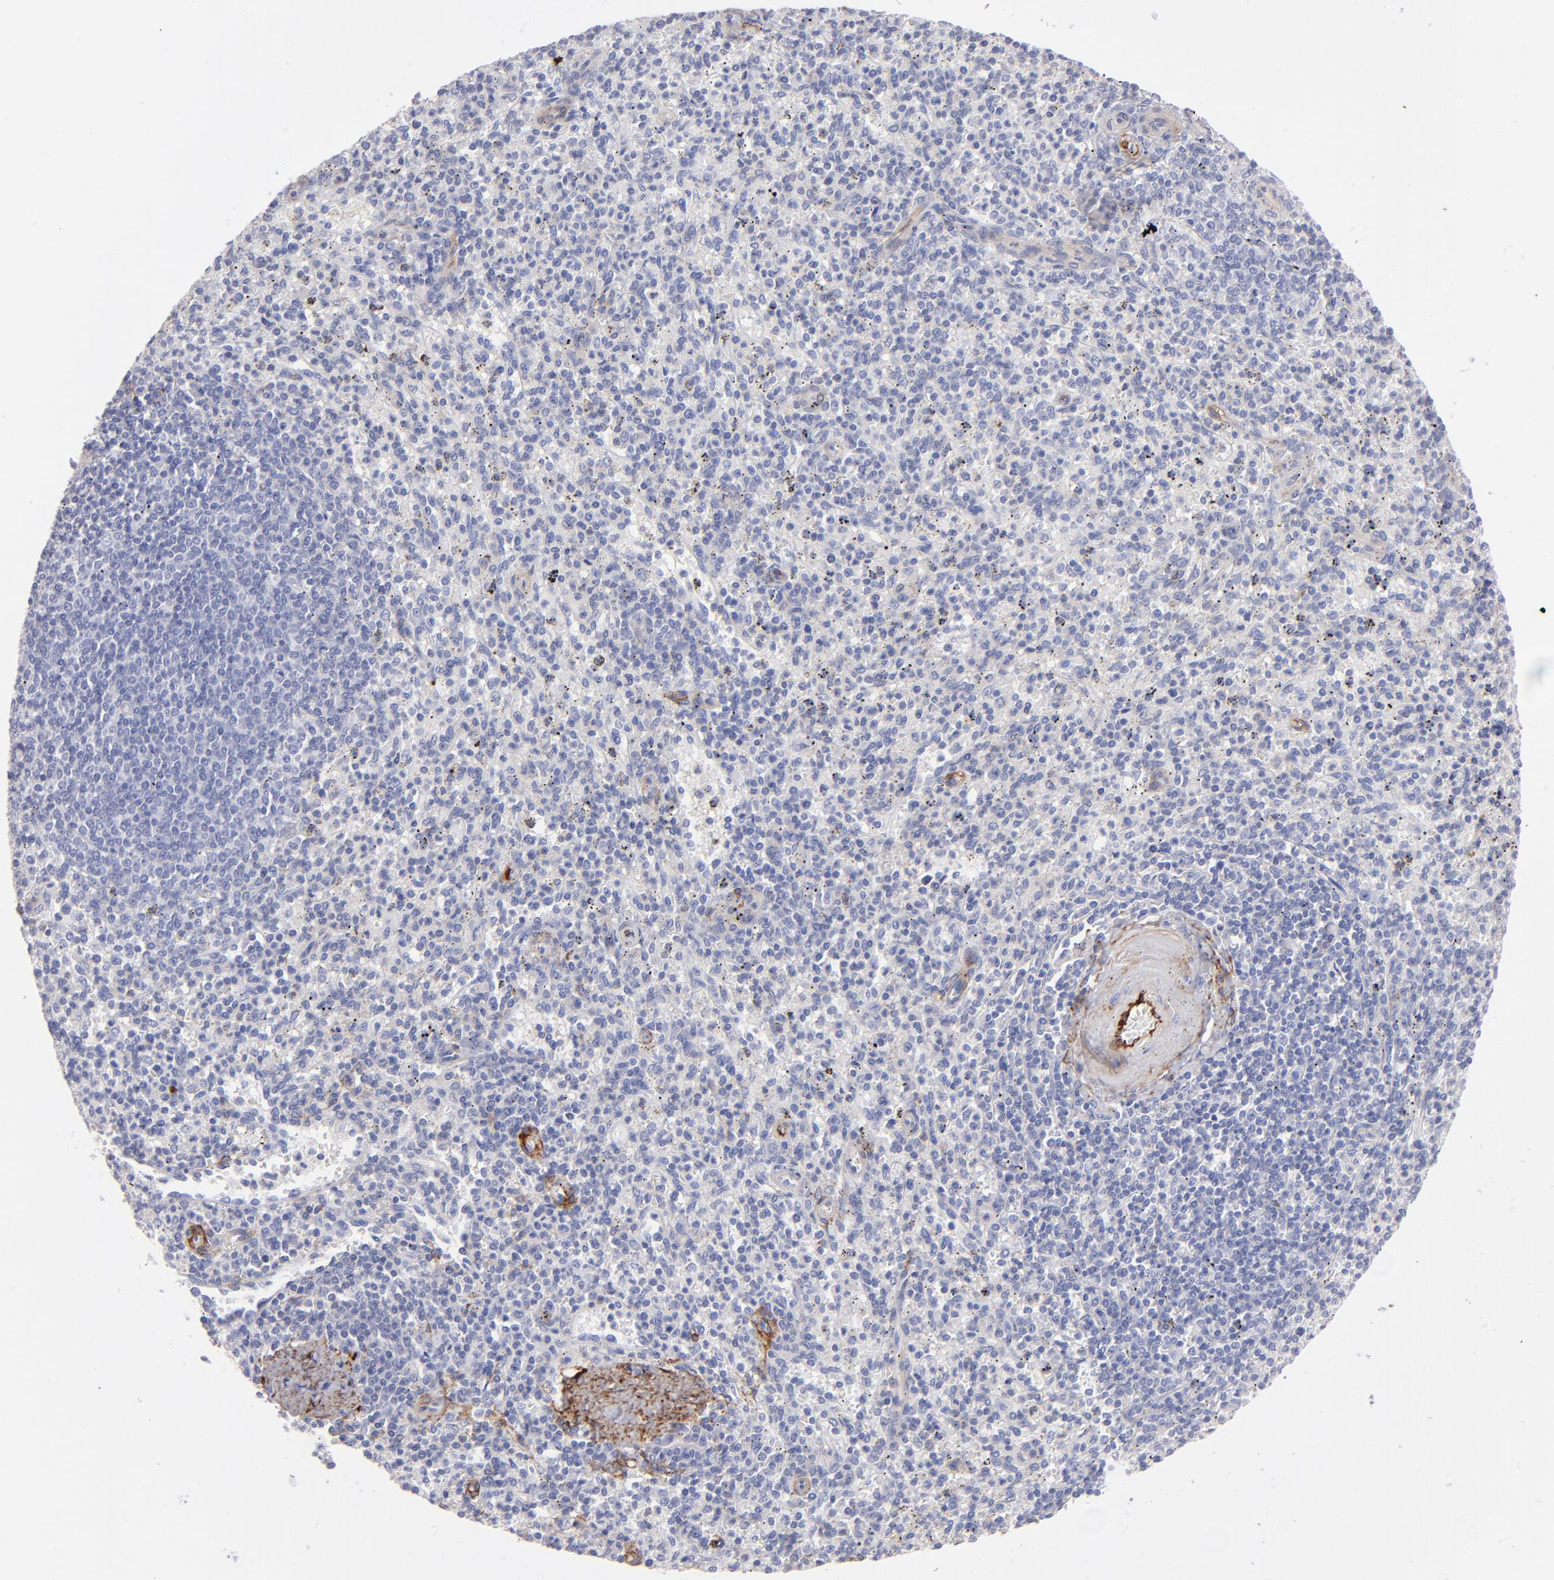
{"staining": {"intensity": "negative", "quantity": "none", "location": "none"}, "tissue": "spleen", "cell_type": "Cells in red pulp", "image_type": "normal", "snomed": [{"axis": "morphology", "description": "Normal tissue, NOS"}, {"axis": "topography", "description": "Spleen"}], "caption": "This is a image of immunohistochemistry (IHC) staining of normal spleen, which shows no expression in cells in red pulp.", "gene": "AHNAK2", "patient": {"sex": "male", "age": 72}}